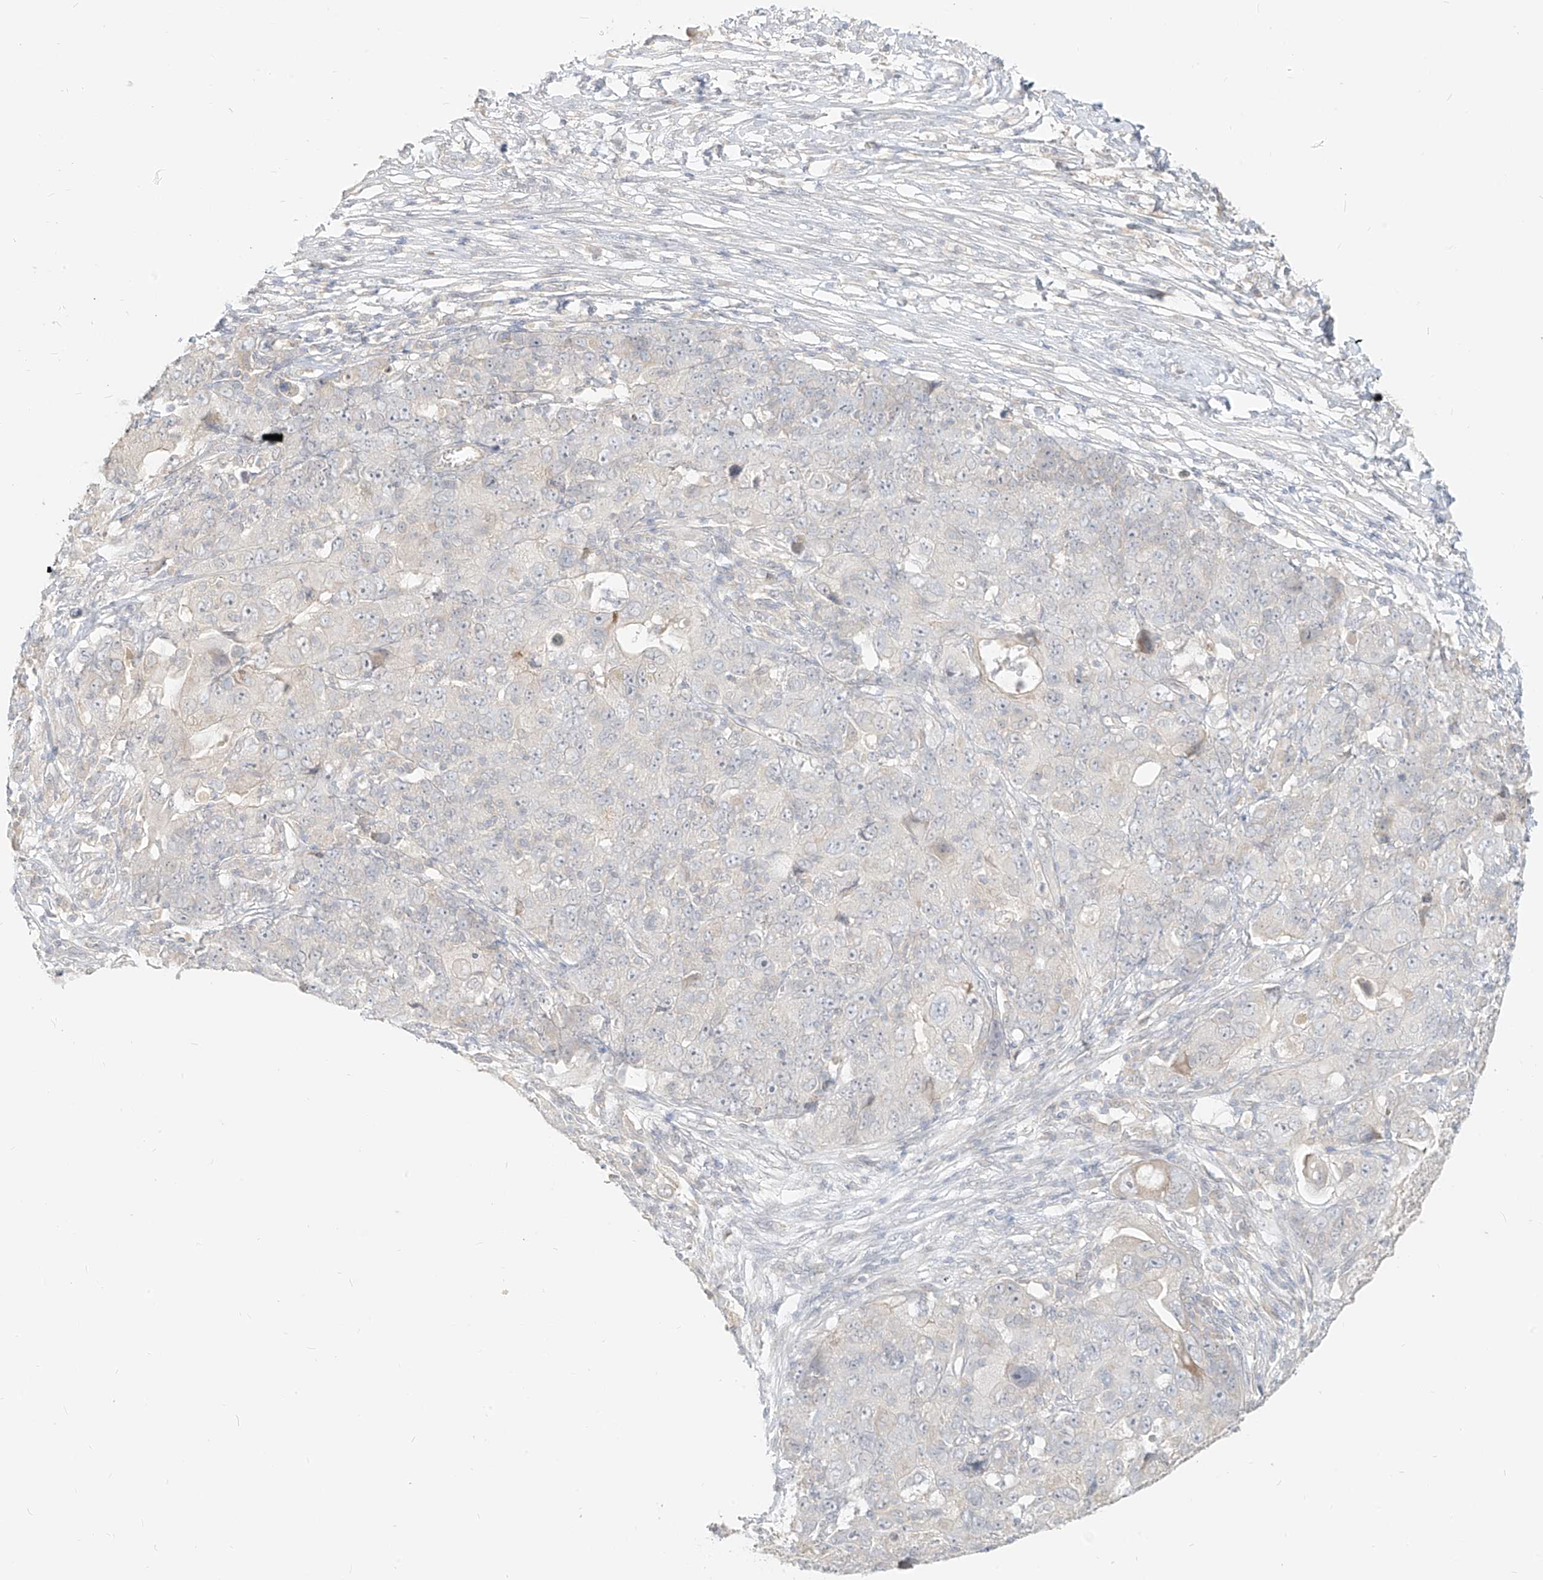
{"staining": {"intensity": "negative", "quantity": "none", "location": "none"}, "tissue": "ovarian cancer", "cell_type": "Tumor cells", "image_type": "cancer", "snomed": [{"axis": "morphology", "description": "Carcinoma, endometroid"}, {"axis": "topography", "description": "Ovary"}], "caption": "DAB immunohistochemical staining of human ovarian cancer exhibits no significant staining in tumor cells.", "gene": "LIPT1", "patient": {"sex": "female", "age": 42}}